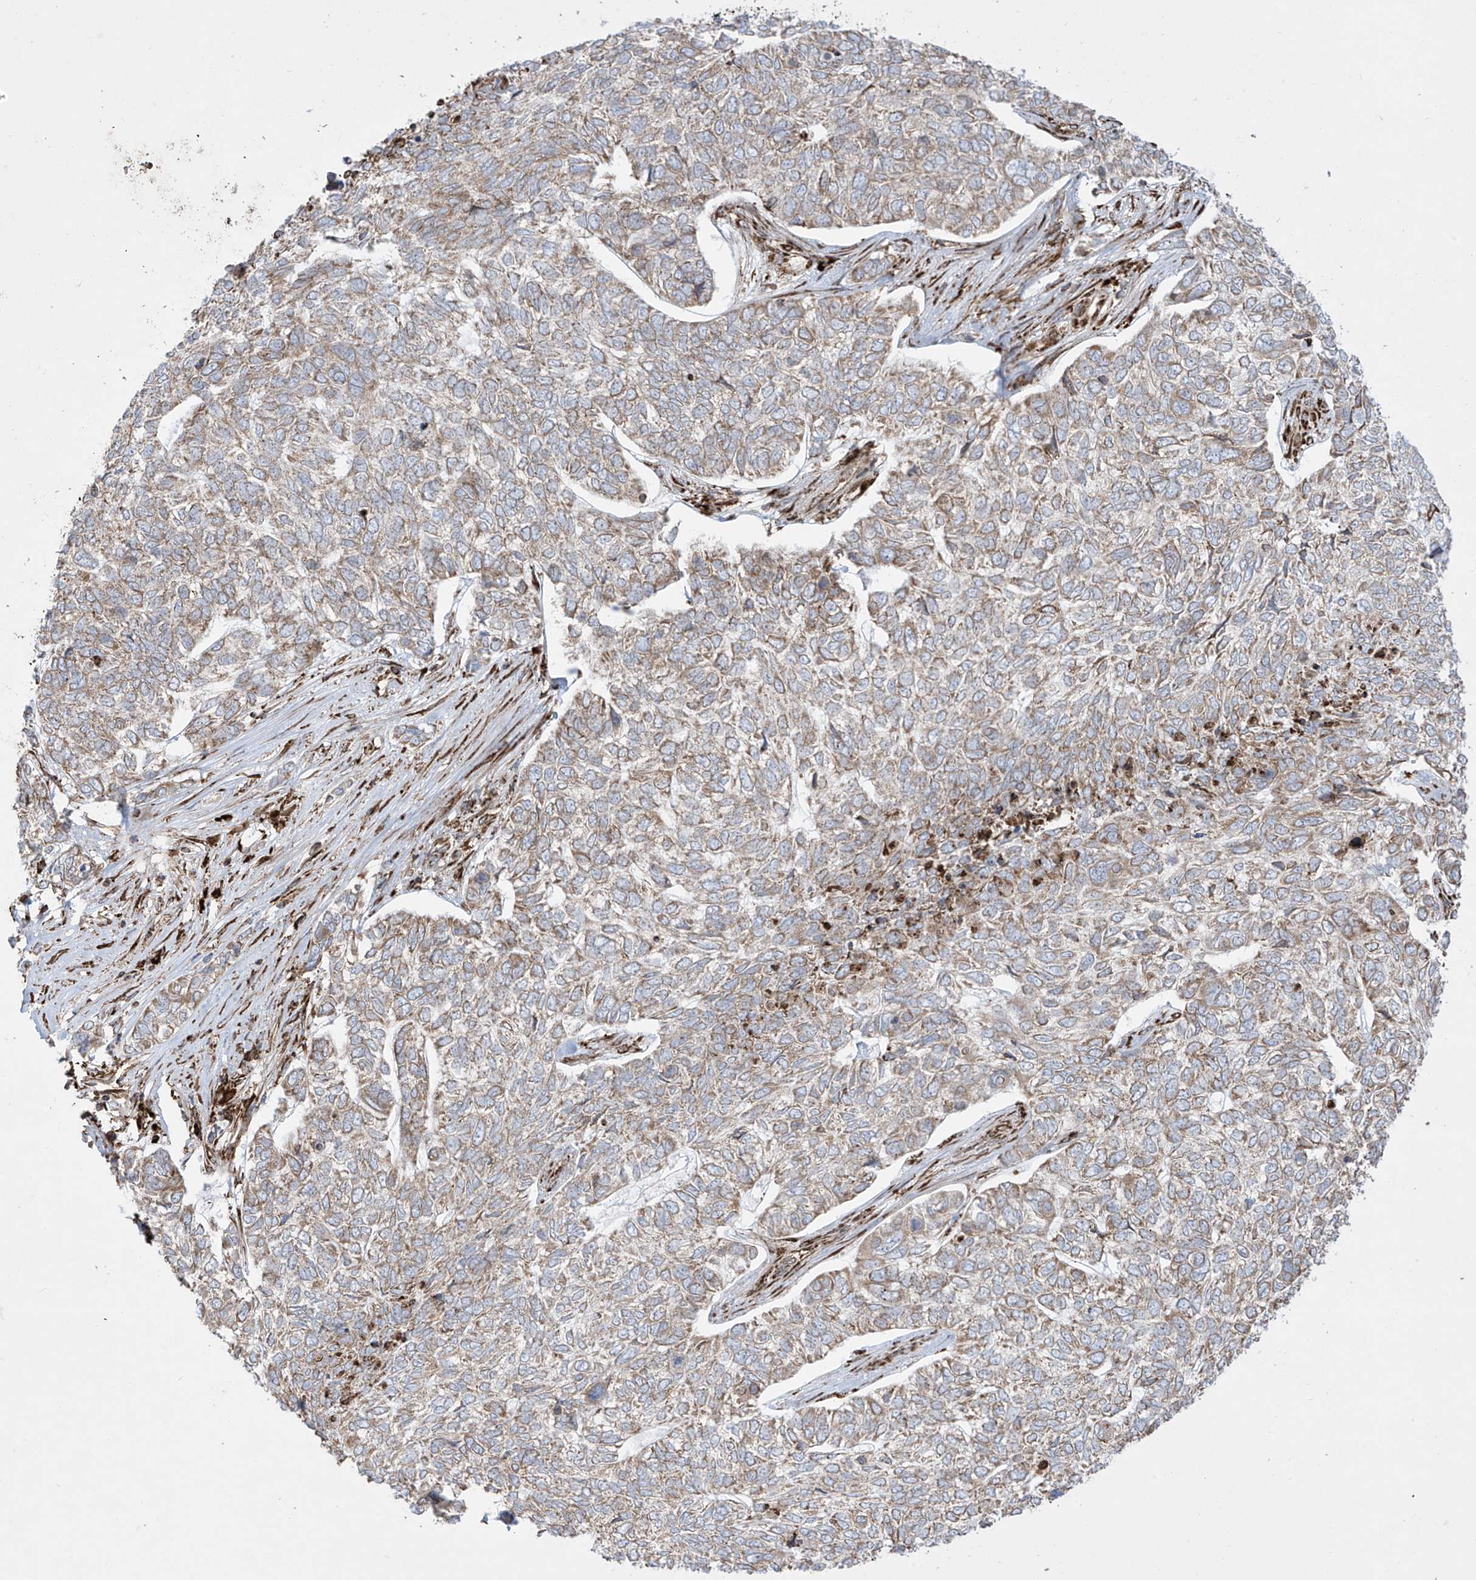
{"staining": {"intensity": "weak", "quantity": ">75%", "location": "cytoplasmic/membranous"}, "tissue": "skin cancer", "cell_type": "Tumor cells", "image_type": "cancer", "snomed": [{"axis": "morphology", "description": "Basal cell carcinoma"}, {"axis": "topography", "description": "Skin"}], "caption": "Immunohistochemical staining of skin cancer (basal cell carcinoma) shows weak cytoplasmic/membranous protein positivity in approximately >75% of tumor cells.", "gene": "MX1", "patient": {"sex": "female", "age": 65}}